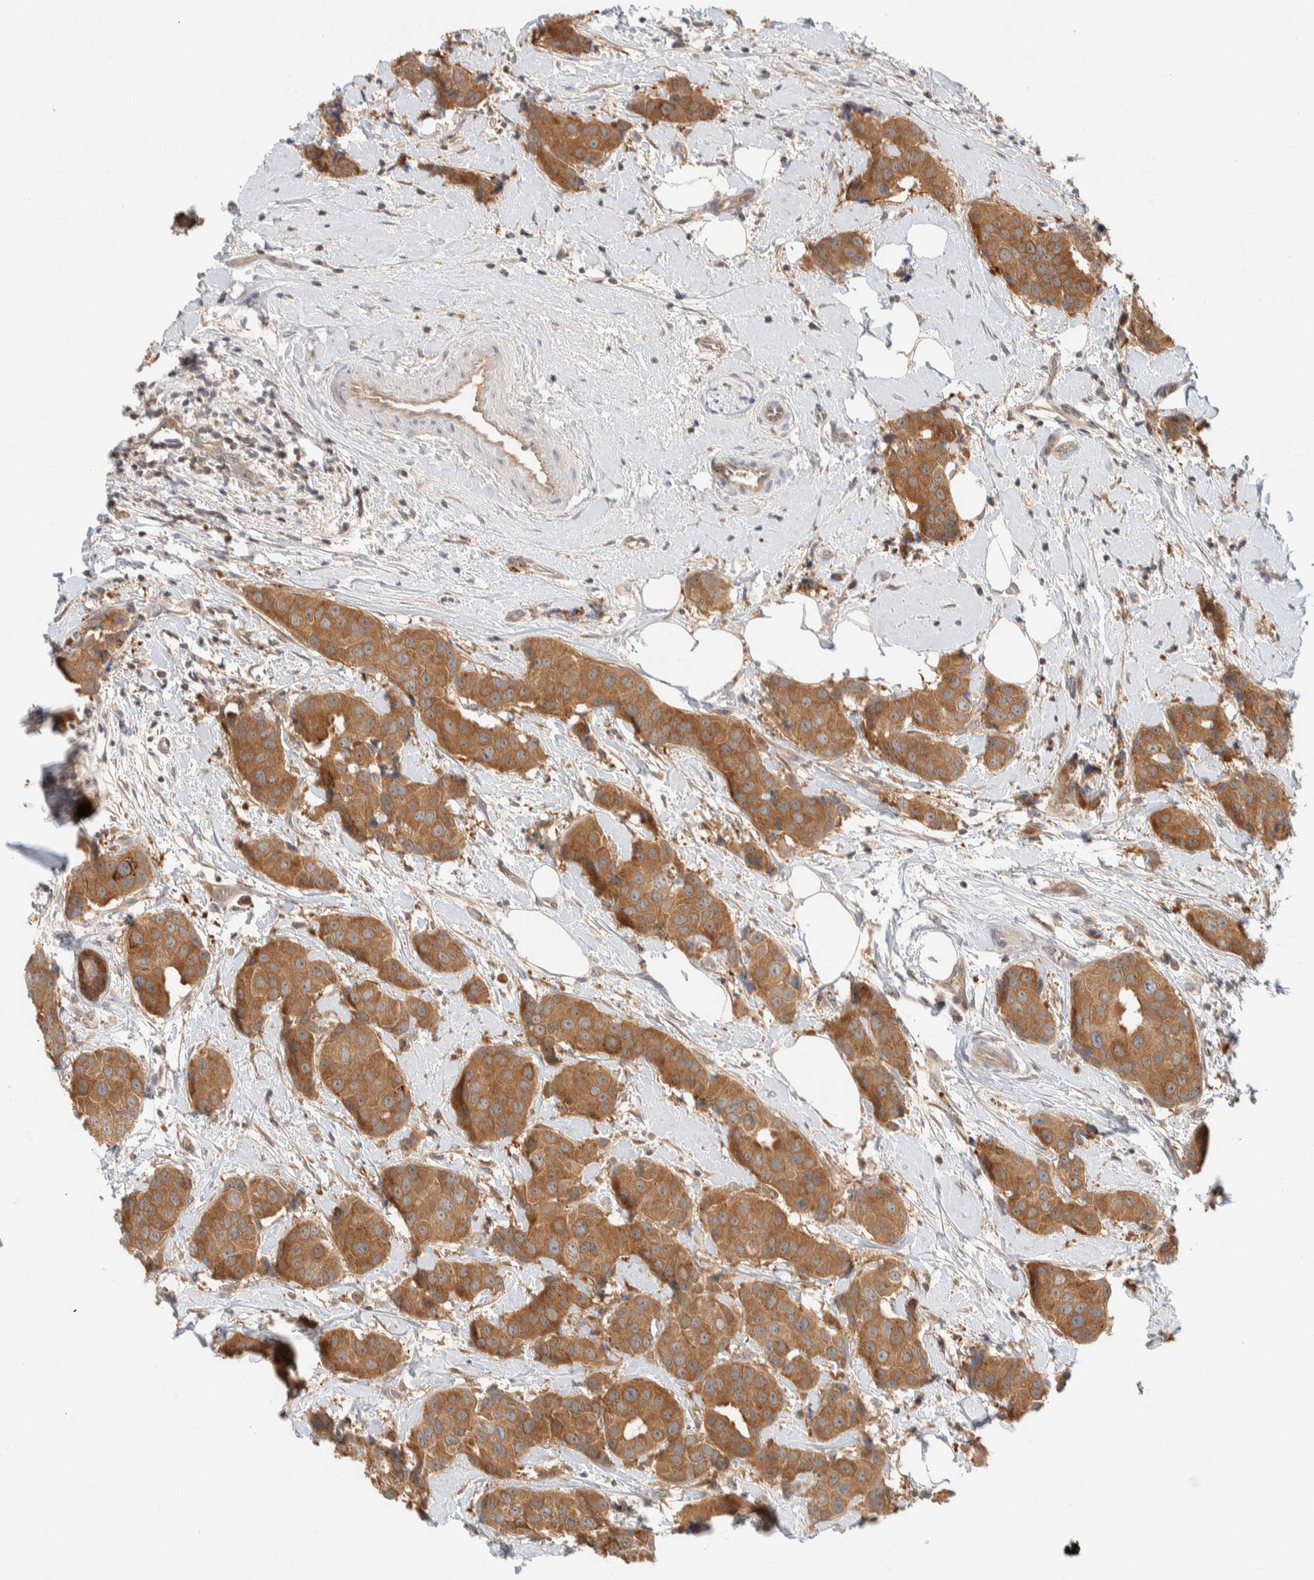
{"staining": {"intensity": "moderate", "quantity": ">75%", "location": "cytoplasmic/membranous"}, "tissue": "breast cancer", "cell_type": "Tumor cells", "image_type": "cancer", "snomed": [{"axis": "morphology", "description": "Normal tissue, NOS"}, {"axis": "morphology", "description": "Duct carcinoma"}, {"axis": "topography", "description": "Breast"}], "caption": "The photomicrograph shows staining of breast intraductal carcinoma, revealing moderate cytoplasmic/membranous protein staining (brown color) within tumor cells.", "gene": "GCLM", "patient": {"sex": "female", "age": 39}}